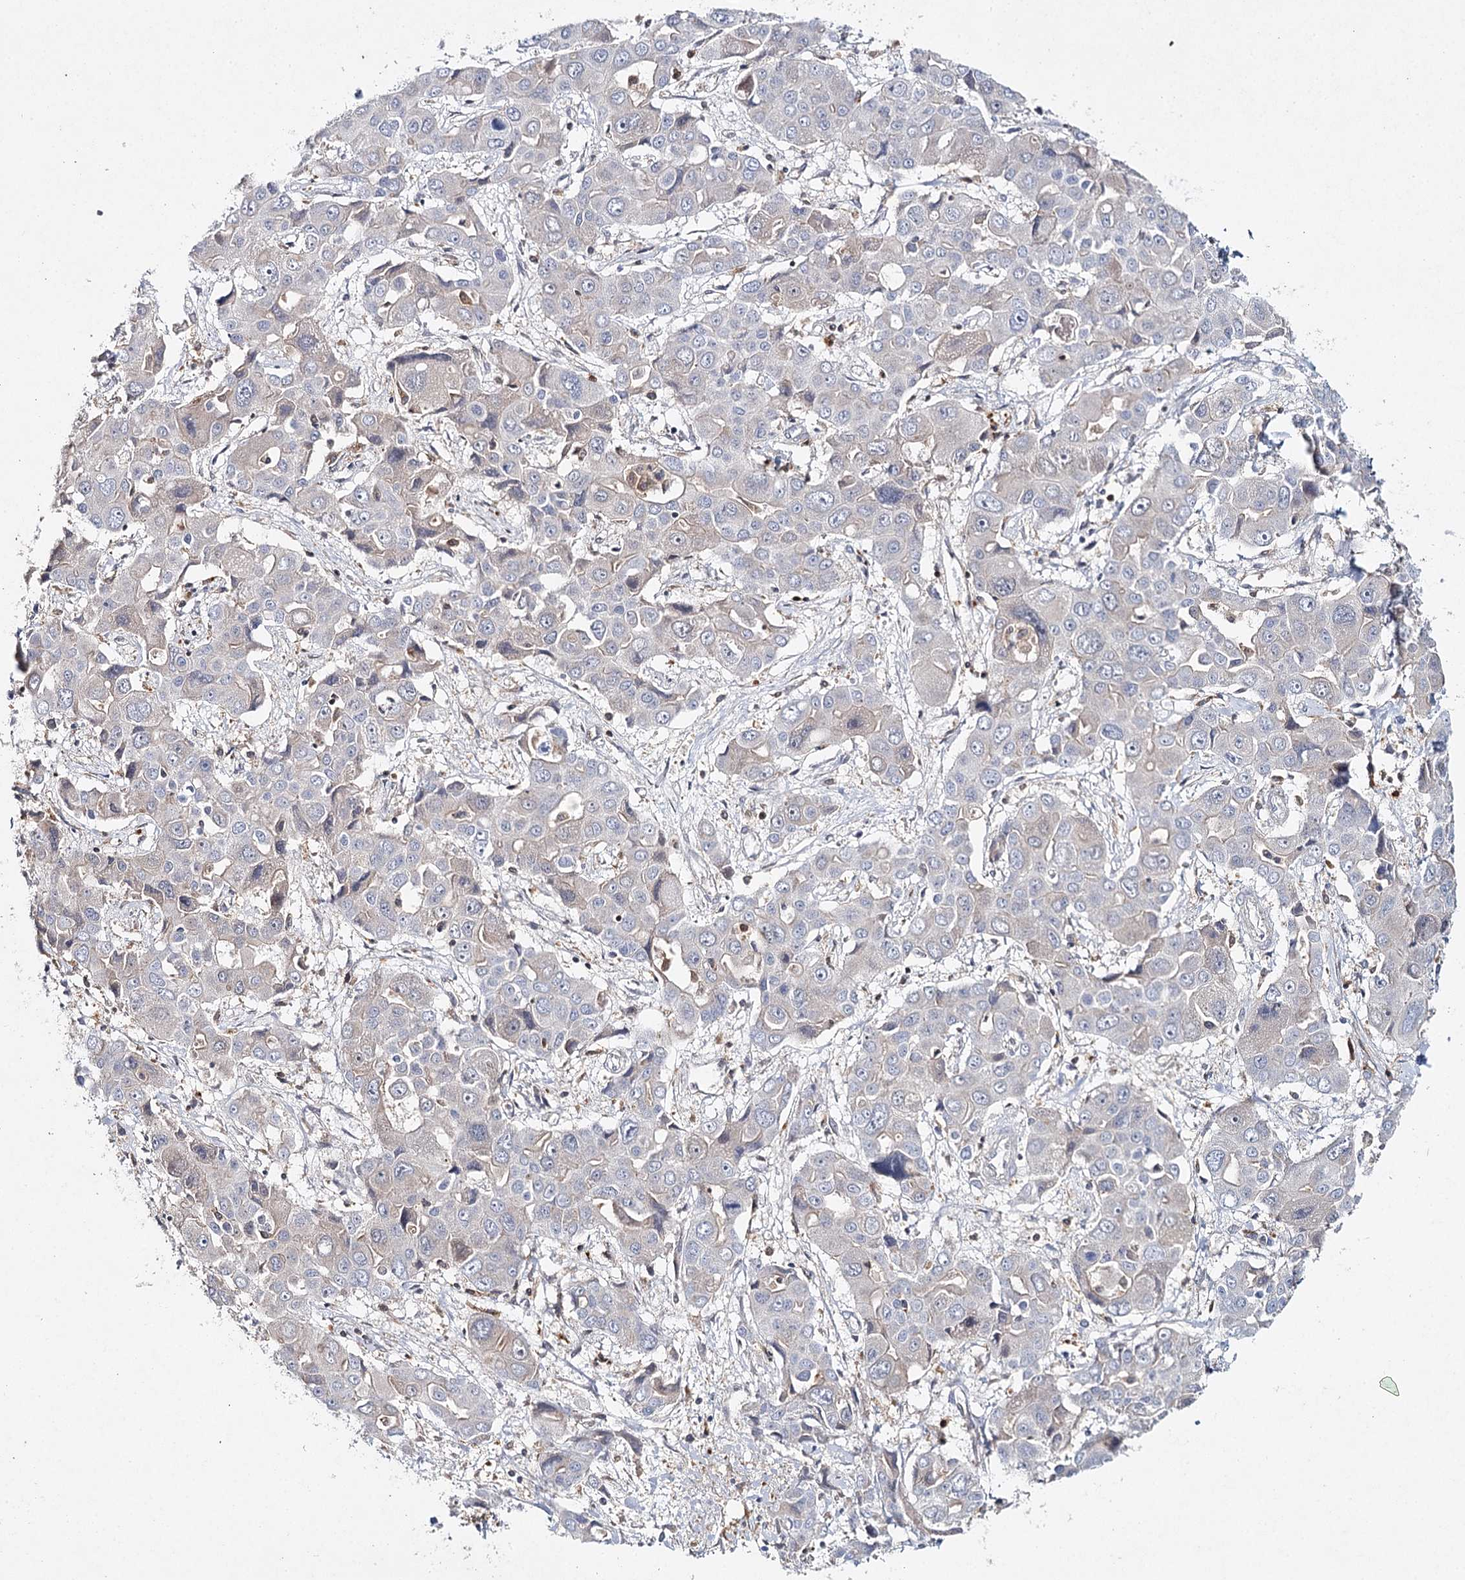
{"staining": {"intensity": "negative", "quantity": "none", "location": "none"}, "tissue": "liver cancer", "cell_type": "Tumor cells", "image_type": "cancer", "snomed": [{"axis": "morphology", "description": "Cholangiocarcinoma"}, {"axis": "topography", "description": "Liver"}], "caption": "Immunohistochemical staining of human liver cholangiocarcinoma shows no significant staining in tumor cells.", "gene": "SLC41A2", "patient": {"sex": "male", "age": 67}}